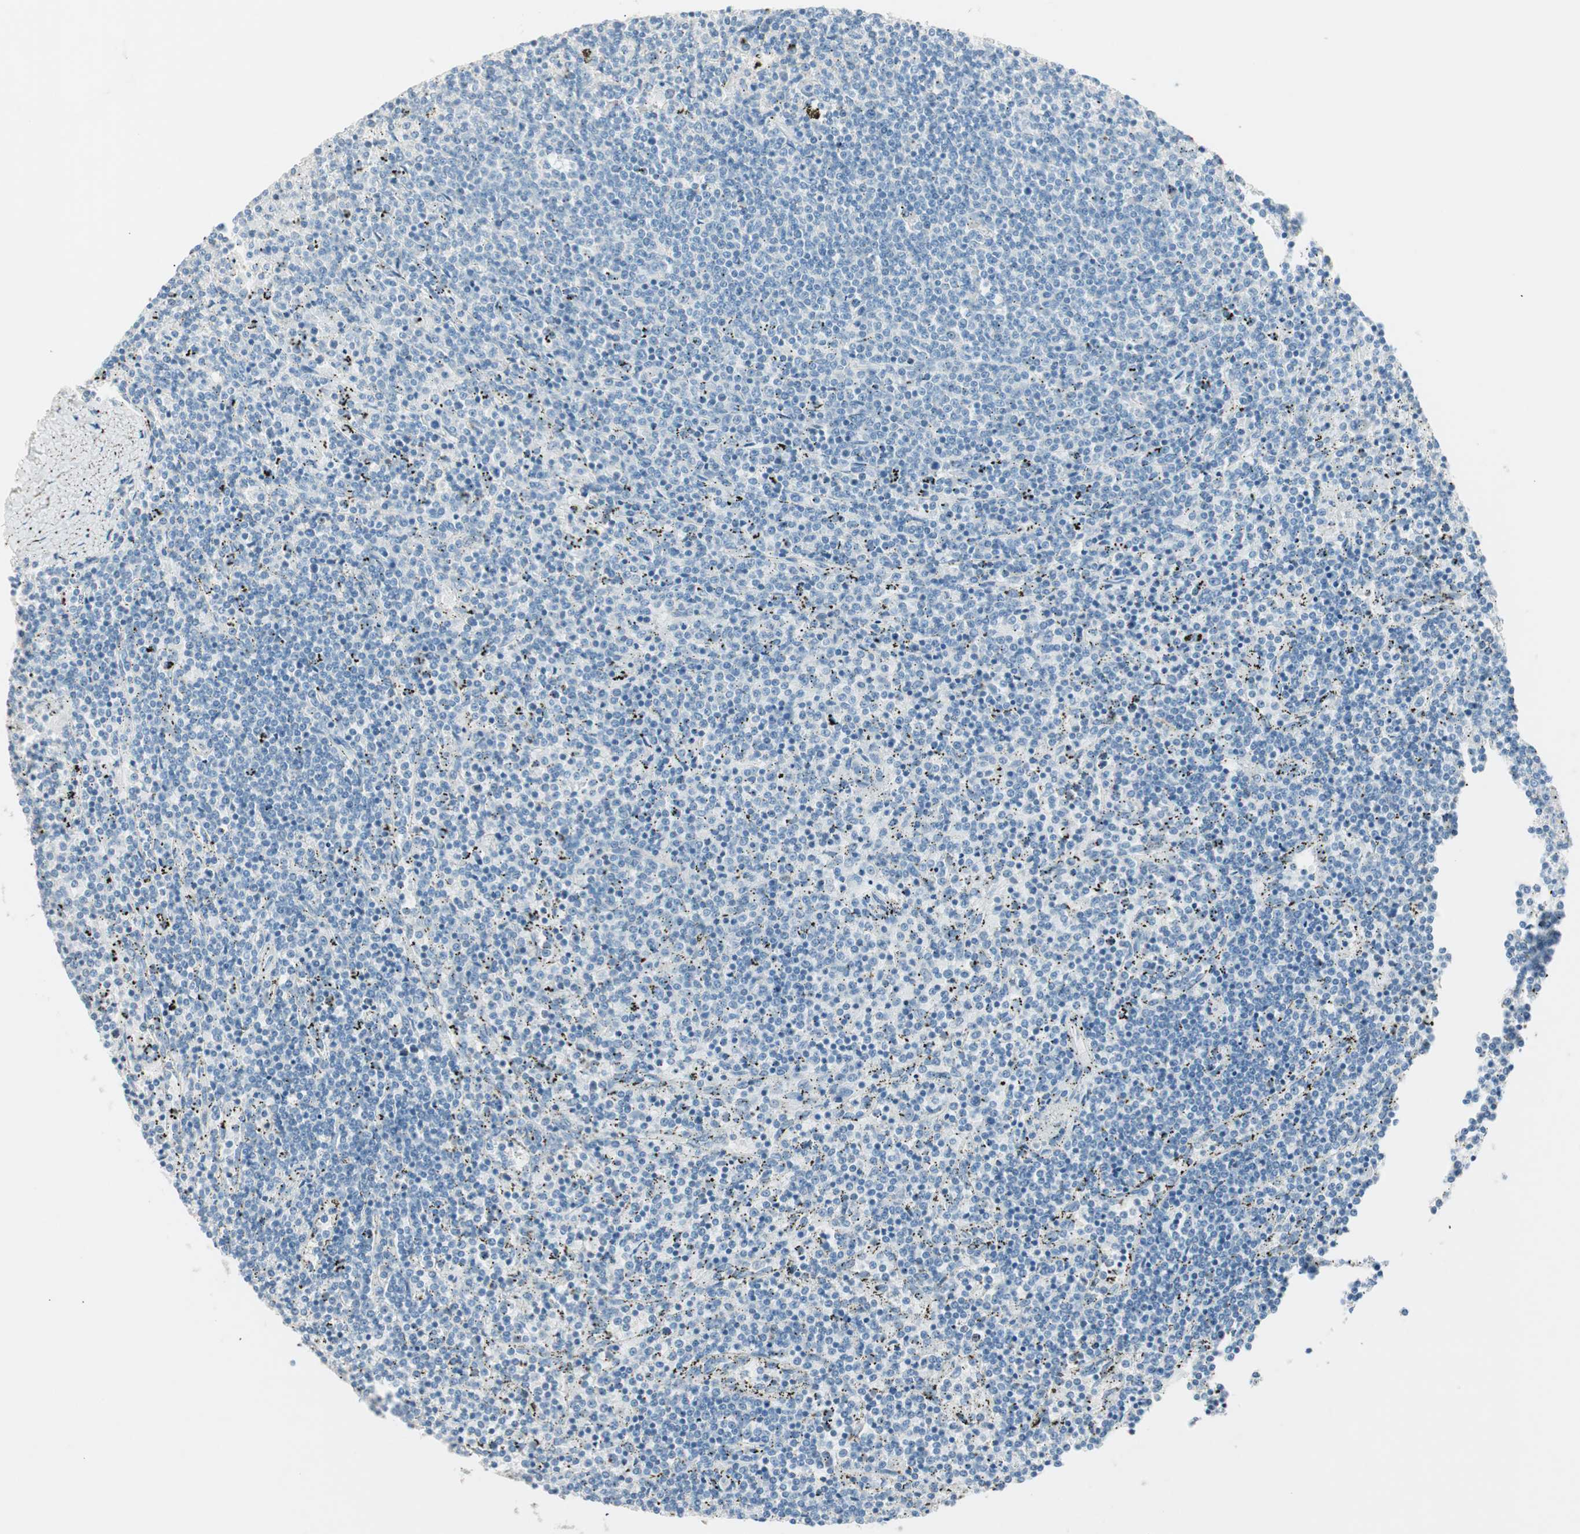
{"staining": {"intensity": "negative", "quantity": "none", "location": "none"}, "tissue": "lymphoma", "cell_type": "Tumor cells", "image_type": "cancer", "snomed": [{"axis": "morphology", "description": "Malignant lymphoma, non-Hodgkin's type, Low grade"}, {"axis": "topography", "description": "Spleen"}], "caption": "Tumor cells show no significant protein expression in malignant lymphoma, non-Hodgkin's type (low-grade).", "gene": "HPGD", "patient": {"sex": "female", "age": 50}}